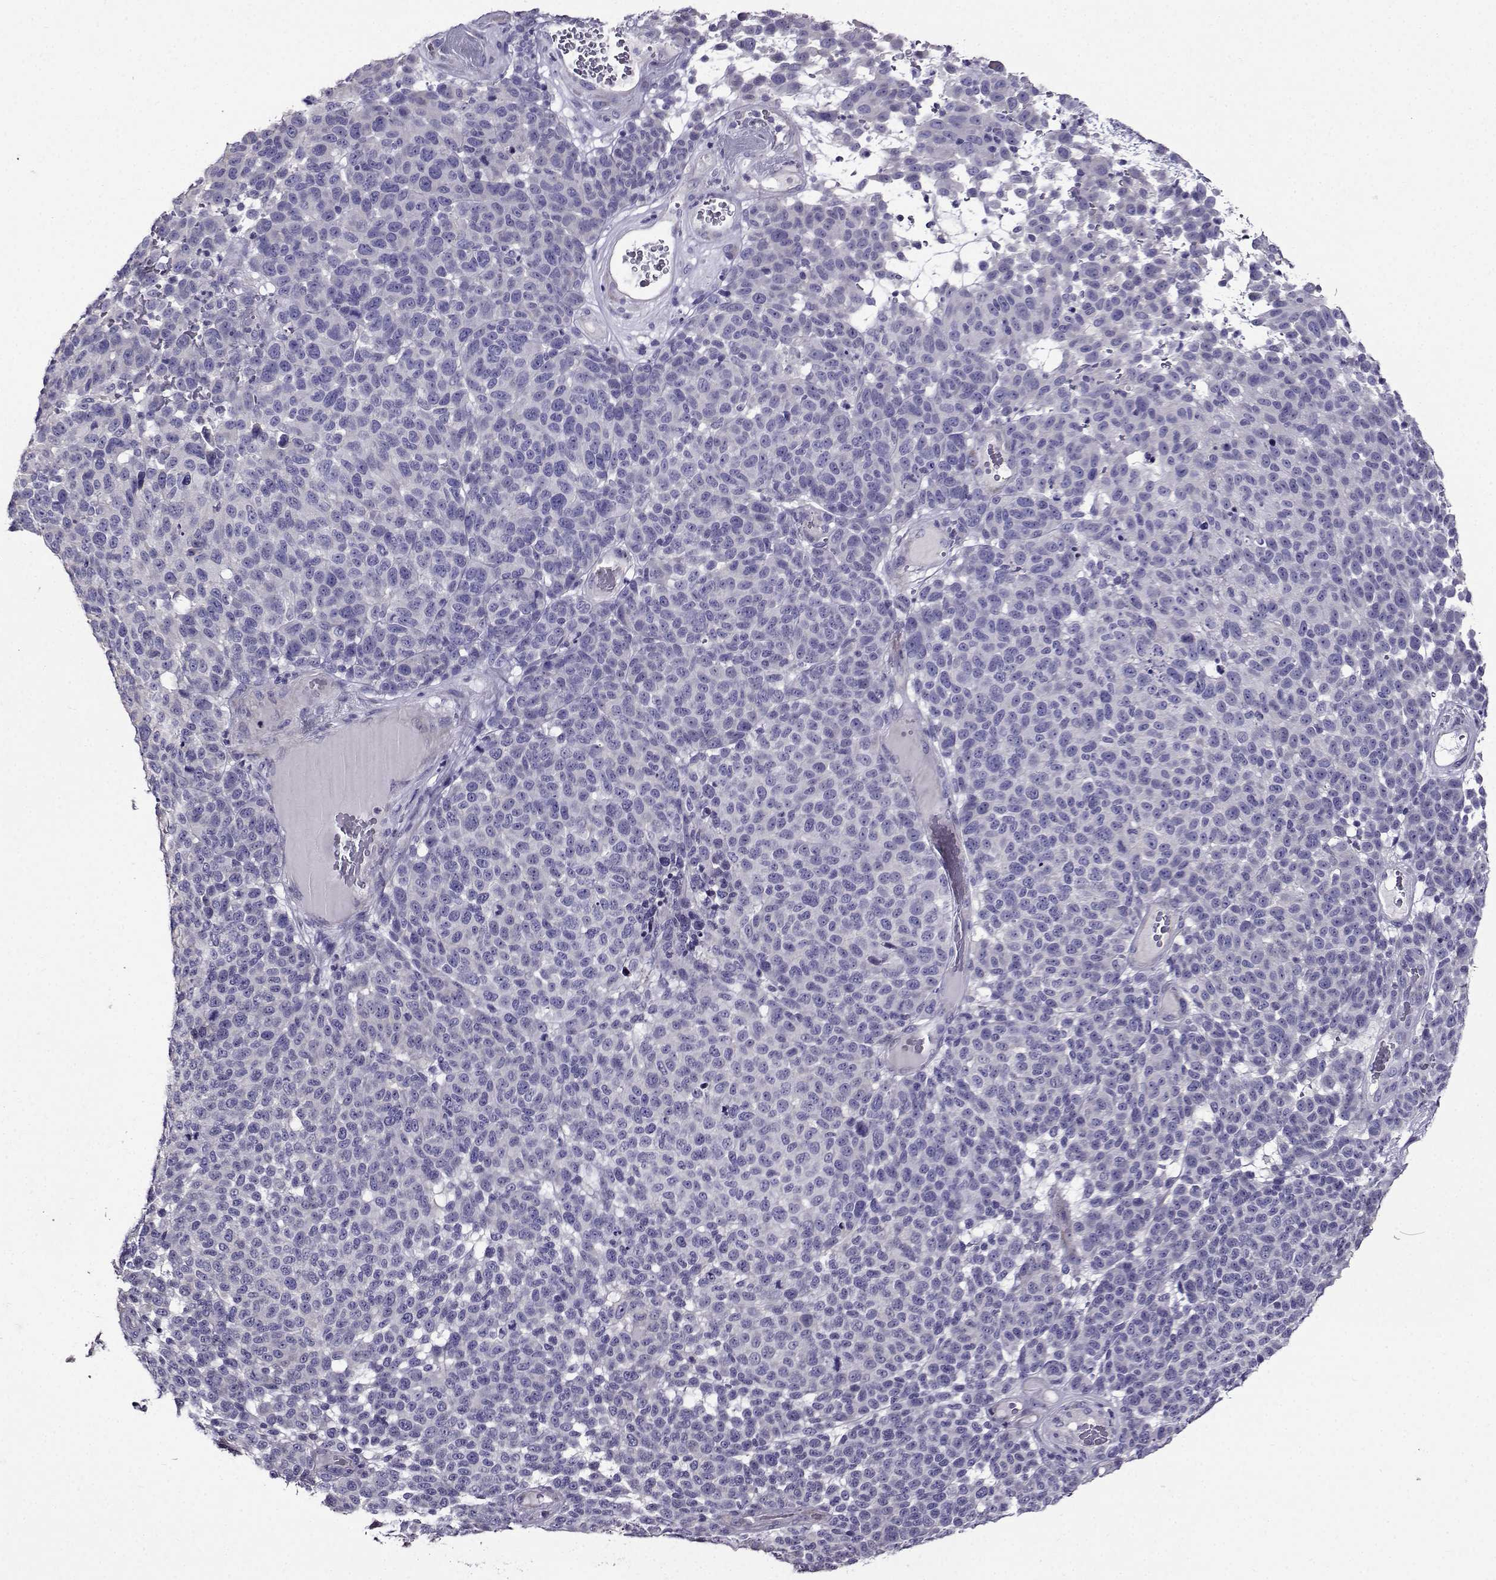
{"staining": {"intensity": "negative", "quantity": "none", "location": "none"}, "tissue": "melanoma", "cell_type": "Tumor cells", "image_type": "cancer", "snomed": [{"axis": "morphology", "description": "Malignant melanoma, NOS"}, {"axis": "topography", "description": "Skin"}], "caption": "Tumor cells are negative for protein expression in human malignant melanoma.", "gene": "TMEM266", "patient": {"sex": "male", "age": 59}}